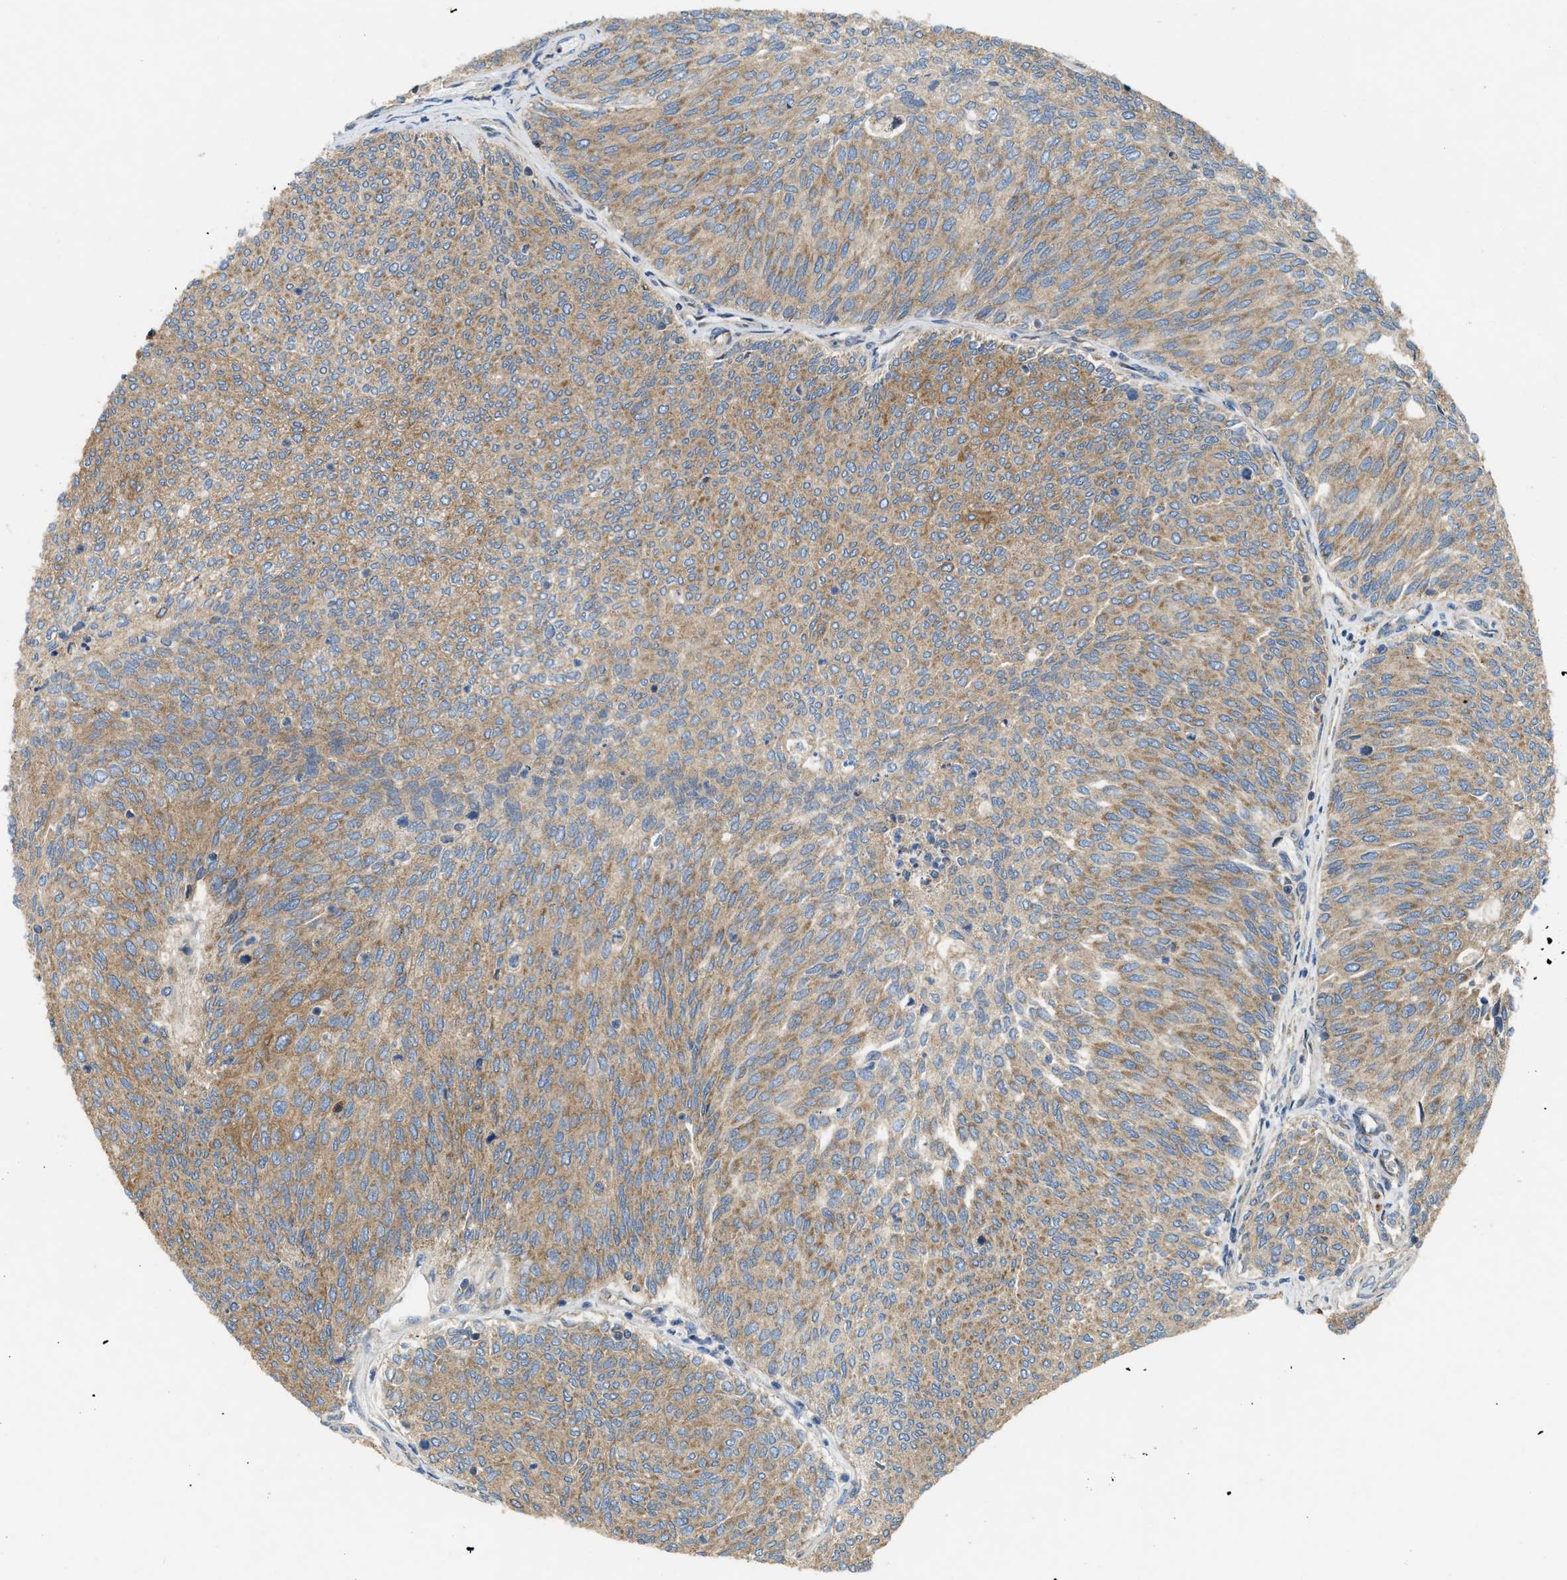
{"staining": {"intensity": "moderate", "quantity": "25%-75%", "location": "cytoplasmic/membranous"}, "tissue": "urothelial cancer", "cell_type": "Tumor cells", "image_type": "cancer", "snomed": [{"axis": "morphology", "description": "Urothelial carcinoma, Low grade"}, {"axis": "topography", "description": "Urinary bladder"}], "caption": "A high-resolution micrograph shows immunohistochemistry staining of urothelial cancer, which displays moderate cytoplasmic/membranous expression in approximately 25%-75% of tumor cells. Using DAB (3,3'-diaminobenzidine) (brown) and hematoxylin (blue) stains, captured at high magnification using brightfield microscopy.", "gene": "TMEM68", "patient": {"sex": "female", "age": 79}}